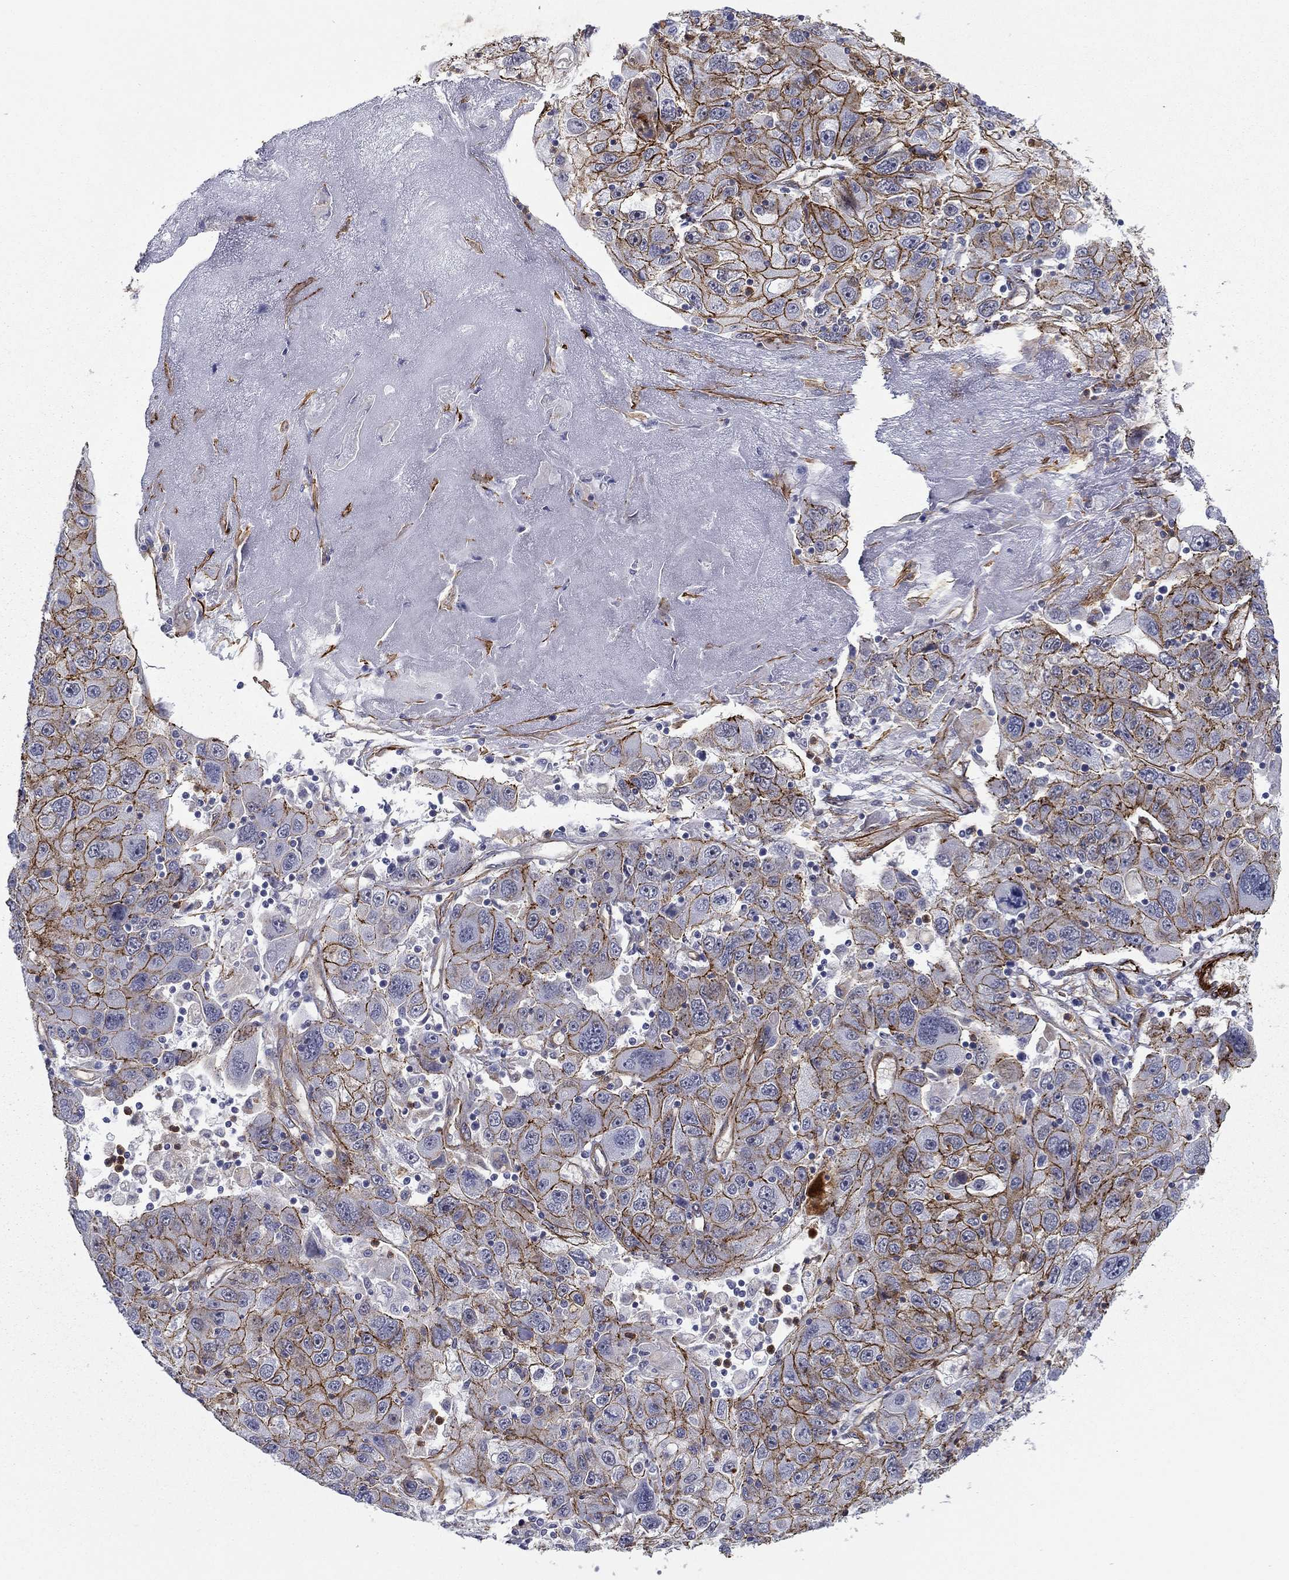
{"staining": {"intensity": "strong", "quantity": "25%-75%", "location": "cytoplasmic/membranous"}, "tissue": "stomach cancer", "cell_type": "Tumor cells", "image_type": "cancer", "snomed": [{"axis": "morphology", "description": "Adenocarcinoma, NOS"}, {"axis": "topography", "description": "Stomach"}], "caption": "About 25%-75% of tumor cells in human stomach cancer reveal strong cytoplasmic/membranous protein staining as visualized by brown immunohistochemical staining.", "gene": "KRBA1", "patient": {"sex": "male", "age": 56}}